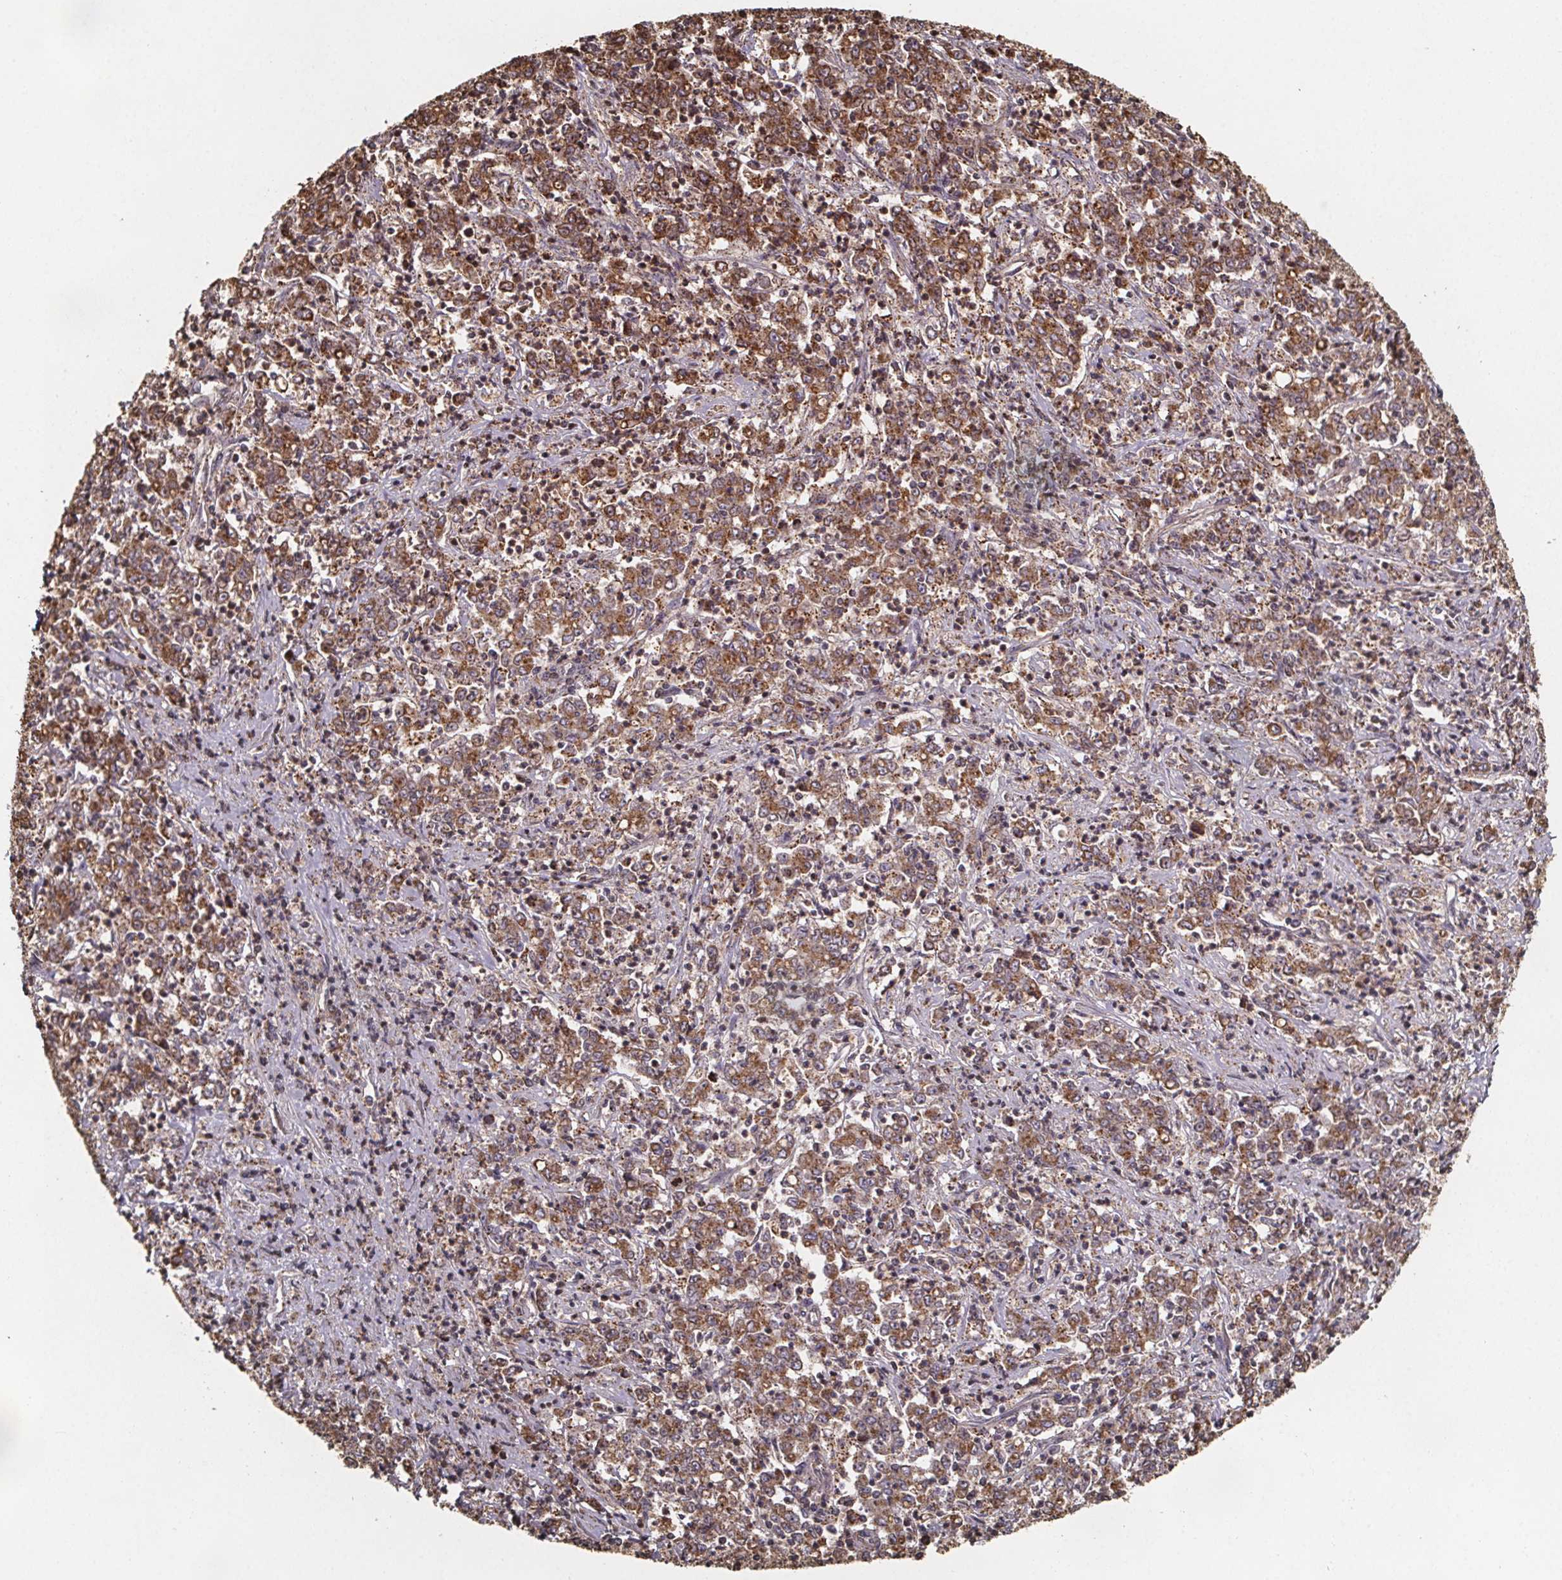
{"staining": {"intensity": "moderate", "quantity": ">75%", "location": "cytoplasmic/membranous"}, "tissue": "stomach cancer", "cell_type": "Tumor cells", "image_type": "cancer", "snomed": [{"axis": "morphology", "description": "Adenocarcinoma, NOS"}, {"axis": "topography", "description": "Stomach, lower"}], "caption": "Brown immunohistochemical staining in adenocarcinoma (stomach) demonstrates moderate cytoplasmic/membranous expression in about >75% of tumor cells.", "gene": "ZNF879", "patient": {"sex": "female", "age": 71}}